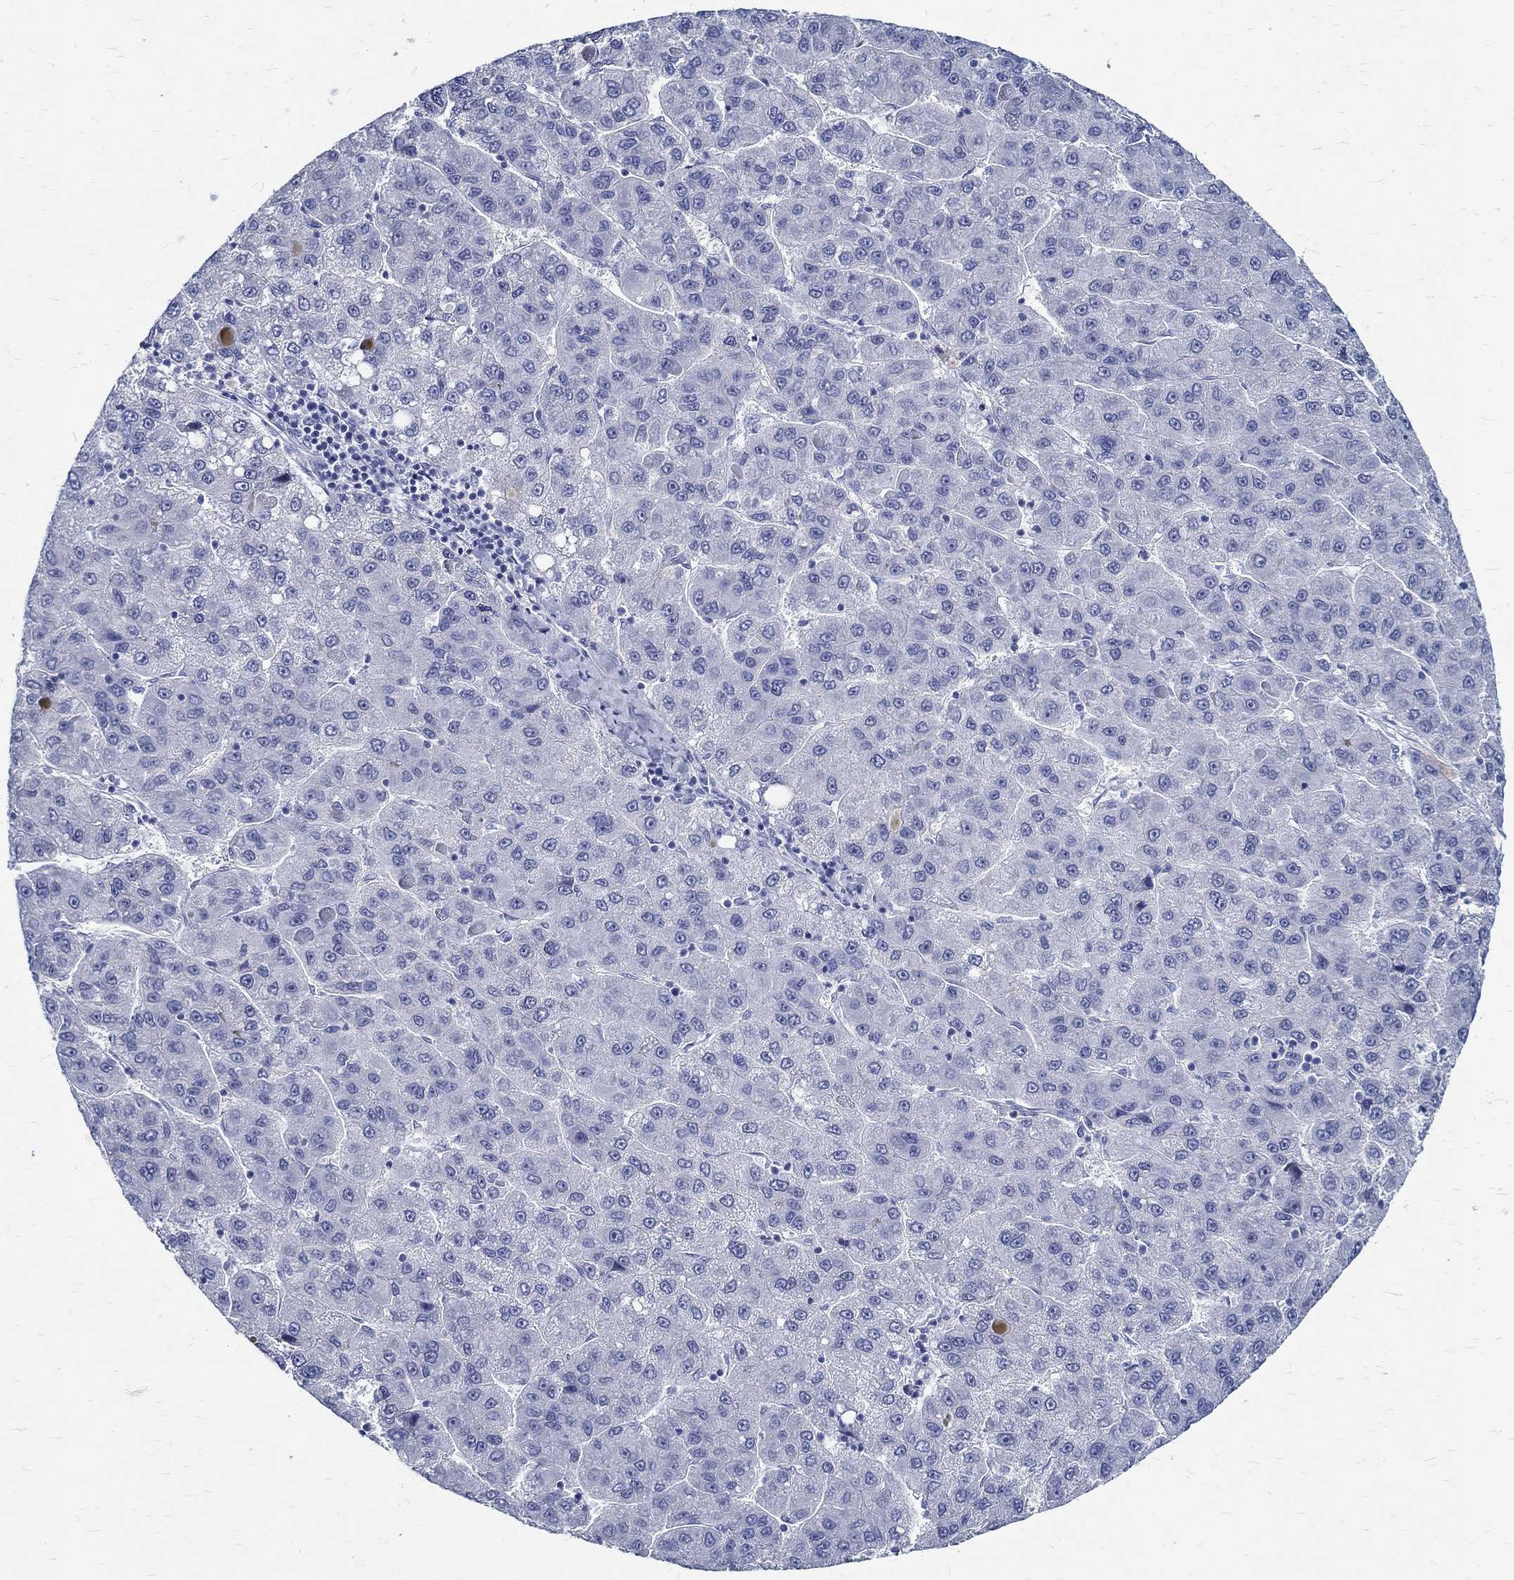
{"staining": {"intensity": "negative", "quantity": "none", "location": "none"}, "tissue": "liver cancer", "cell_type": "Tumor cells", "image_type": "cancer", "snomed": [{"axis": "morphology", "description": "Carcinoma, Hepatocellular, NOS"}, {"axis": "topography", "description": "Liver"}], "caption": "Immunohistochemistry of liver cancer (hepatocellular carcinoma) shows no expression in tumor cells.", "gene": "BSPRY", "patient": {"sex": "female", "age": 82}}